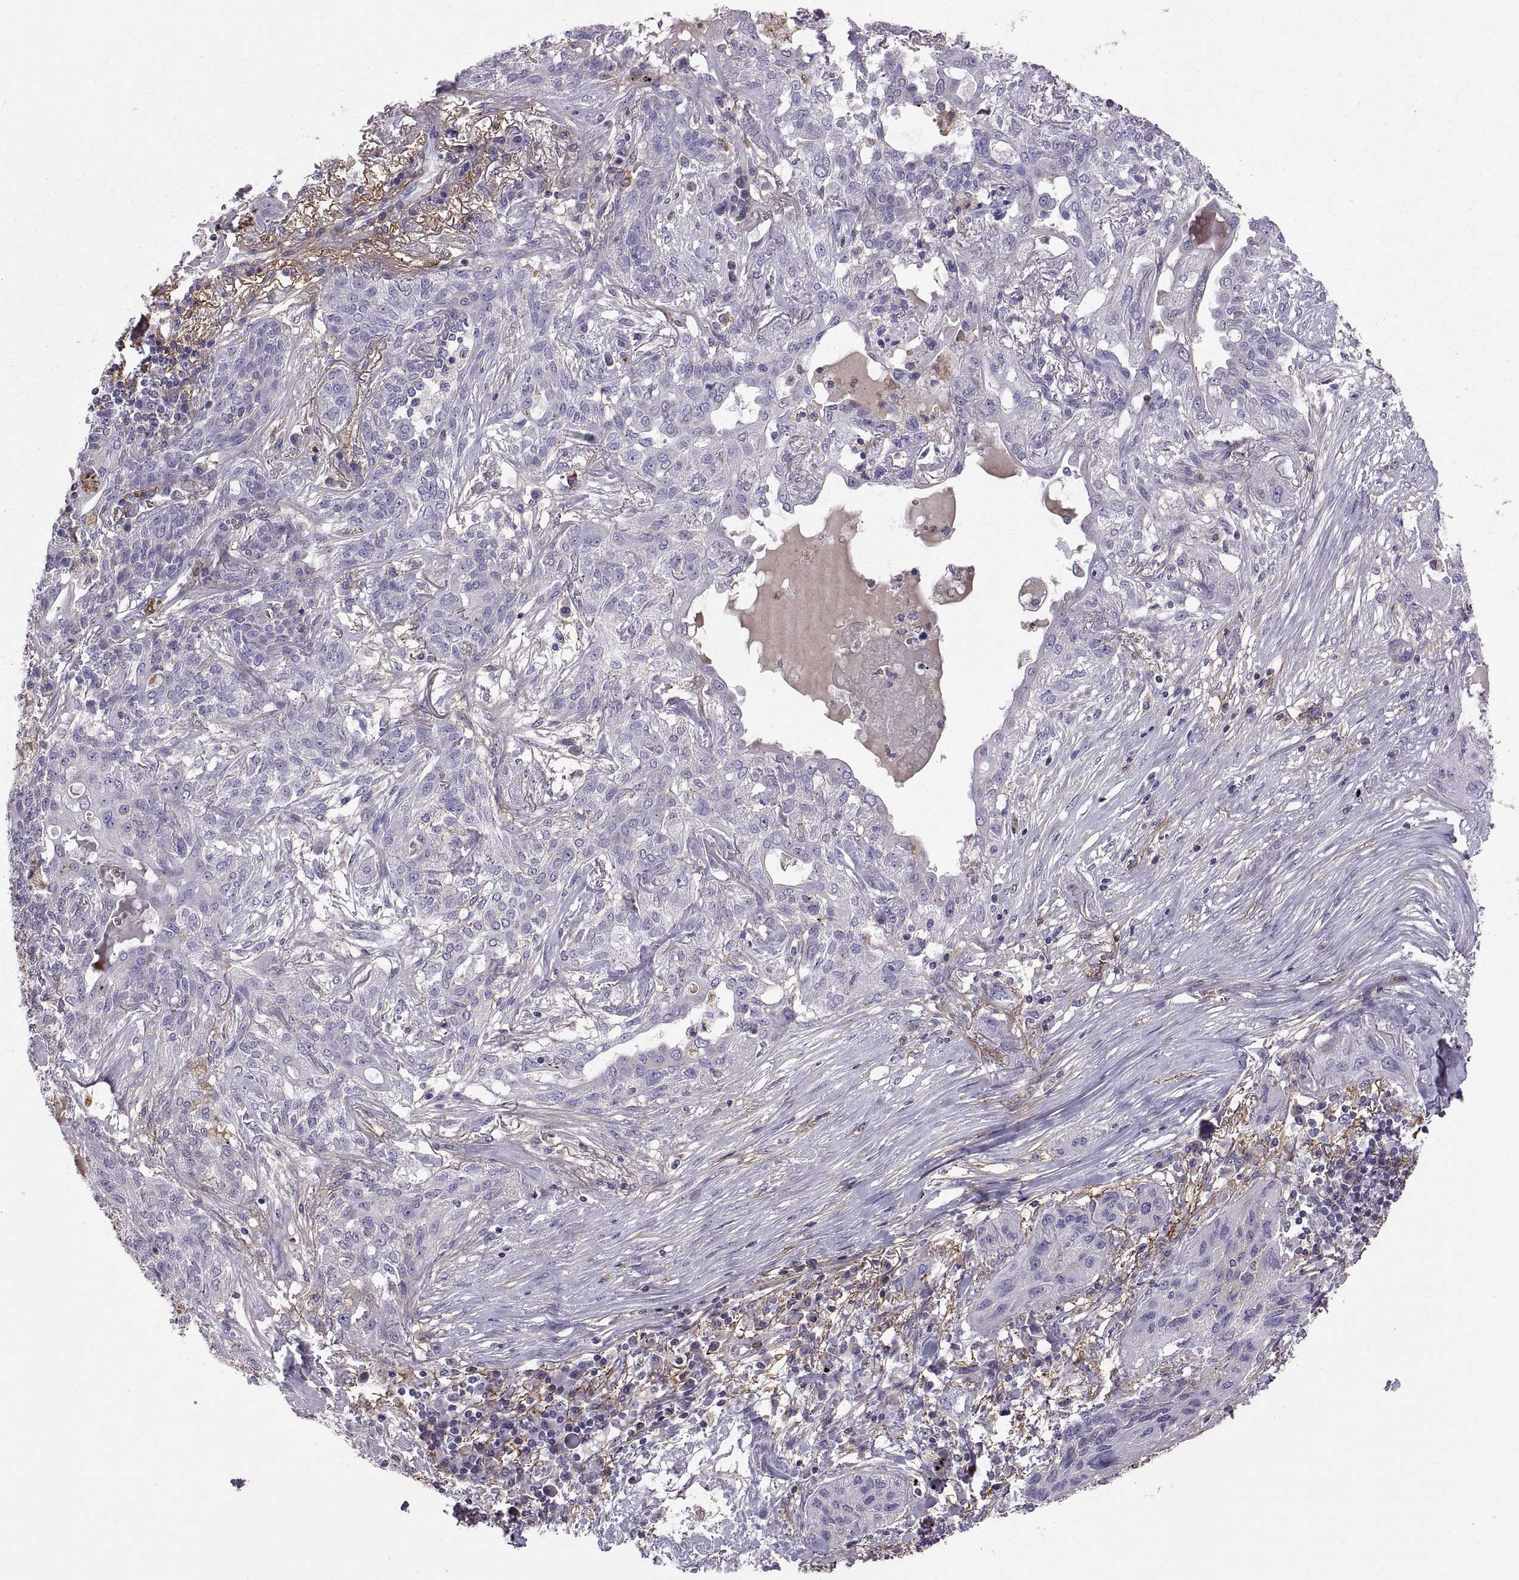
{"staining": {"intensity": "negative", "quantity": "none", "location": "none"}, "tissue": "lung cancer", "cell_type": "Tumor cells", "image_type": "cancer", "snomed": [{"axis": "morphology", "description": "Squamous cell carcinoma, NOS"}, {"axis": "topography", "description": "Lung"}], "caption": "There is no significant expression in tumor cells of lung cancer.", "gene": "EMILIN2", "patient": {"sex": "female", "age": 70}}